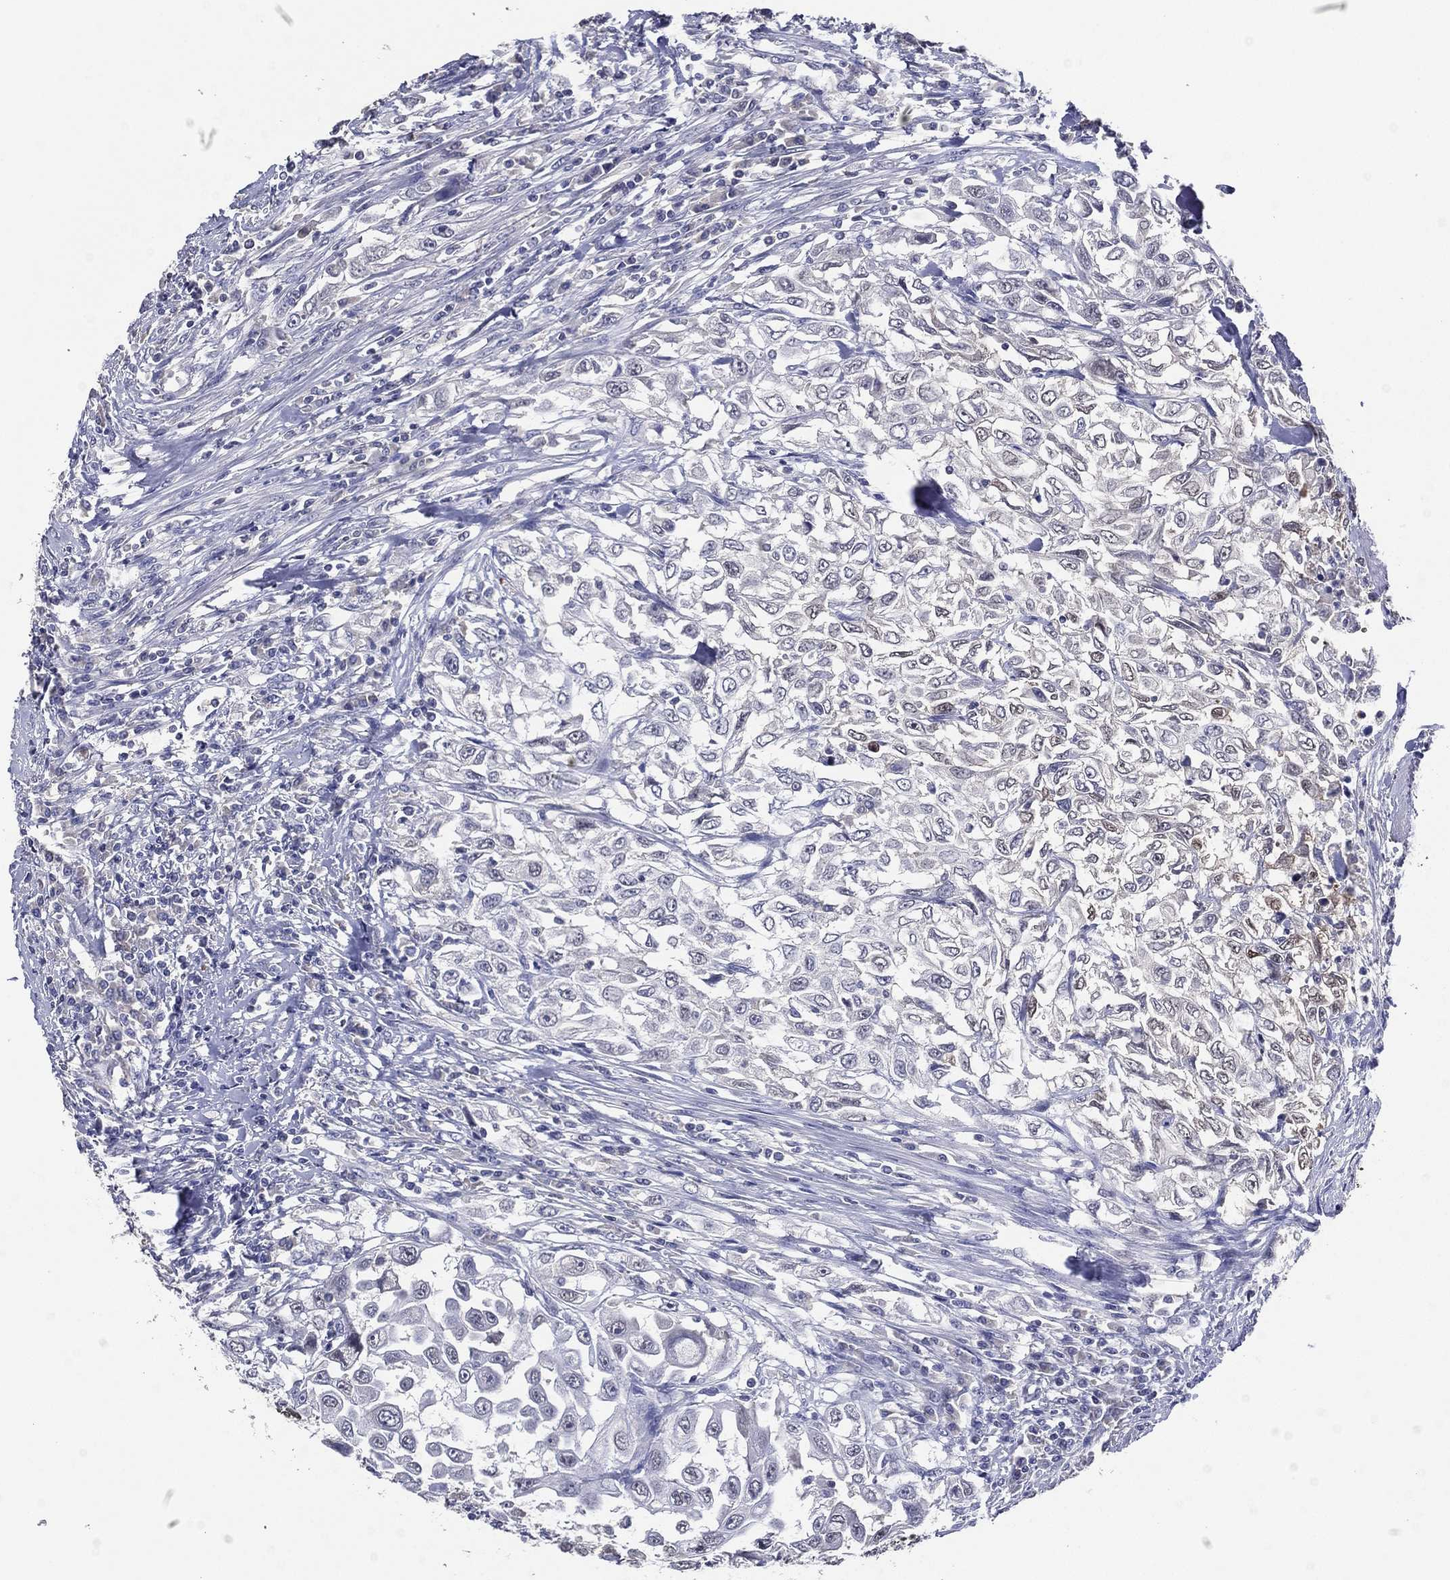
{"staining": {"intensity": "negative", "quantity": "none", "location": "none"}, "tissue": "urothelial cancer", "cell_type": "Tumor cells", "image_type": "cancer", "snomed": [{"axis": "morphology", "description": "Urothelial carcinoma, High grade"}, {"axis": "topography", "description": "Urinary bladder"}], "caption": "Immunohistochemistry (IHC) histopathology image of neoplastic tissue: urothelial carcinoma (high-grade) stained with DAB demonstrates no significant protein positivity in tumor cells.", "gene": "TFAP2A", "patient": {"sex": "female", "age": 56}}